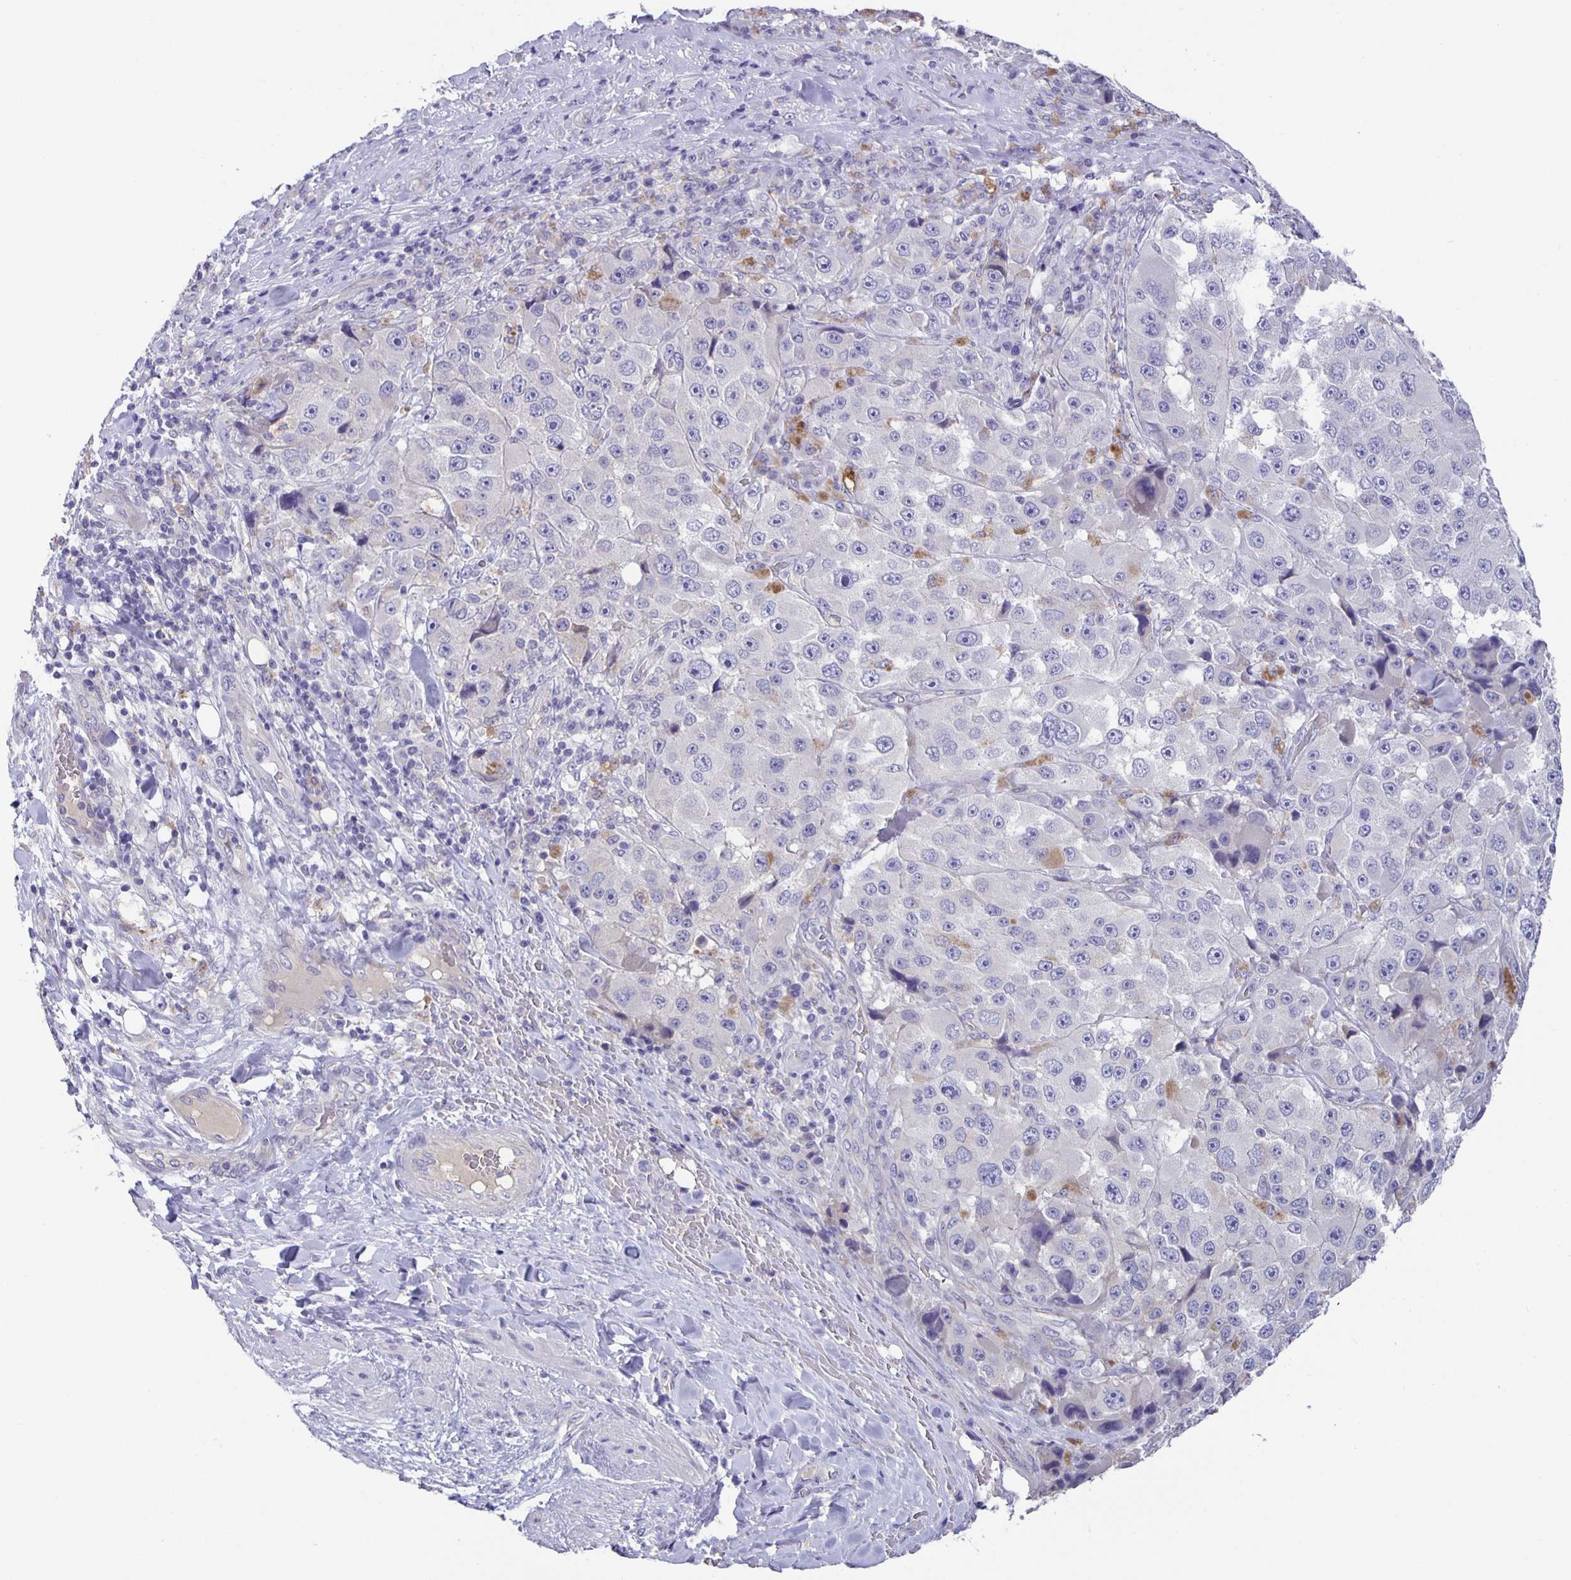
{"staining": {"intensity": "negative", "quantity": "none", "location": "none"}, "tissue": "melanoma", "cell_type": "Tumor cells", "image_type": "cancer", "snomed": [{"axis": "morphology", "description": "Malignant melanoma, Metastatic site"}, {"axis": "topography", "description": "Lymph node"}], "caption": "DAB immunohistochemical staining of malignant melanoma (metastatic site) reveals no significant positivity in tumor cells.", "gene": "PTPN3", "patient": {"sex": "male", "age": 62}}